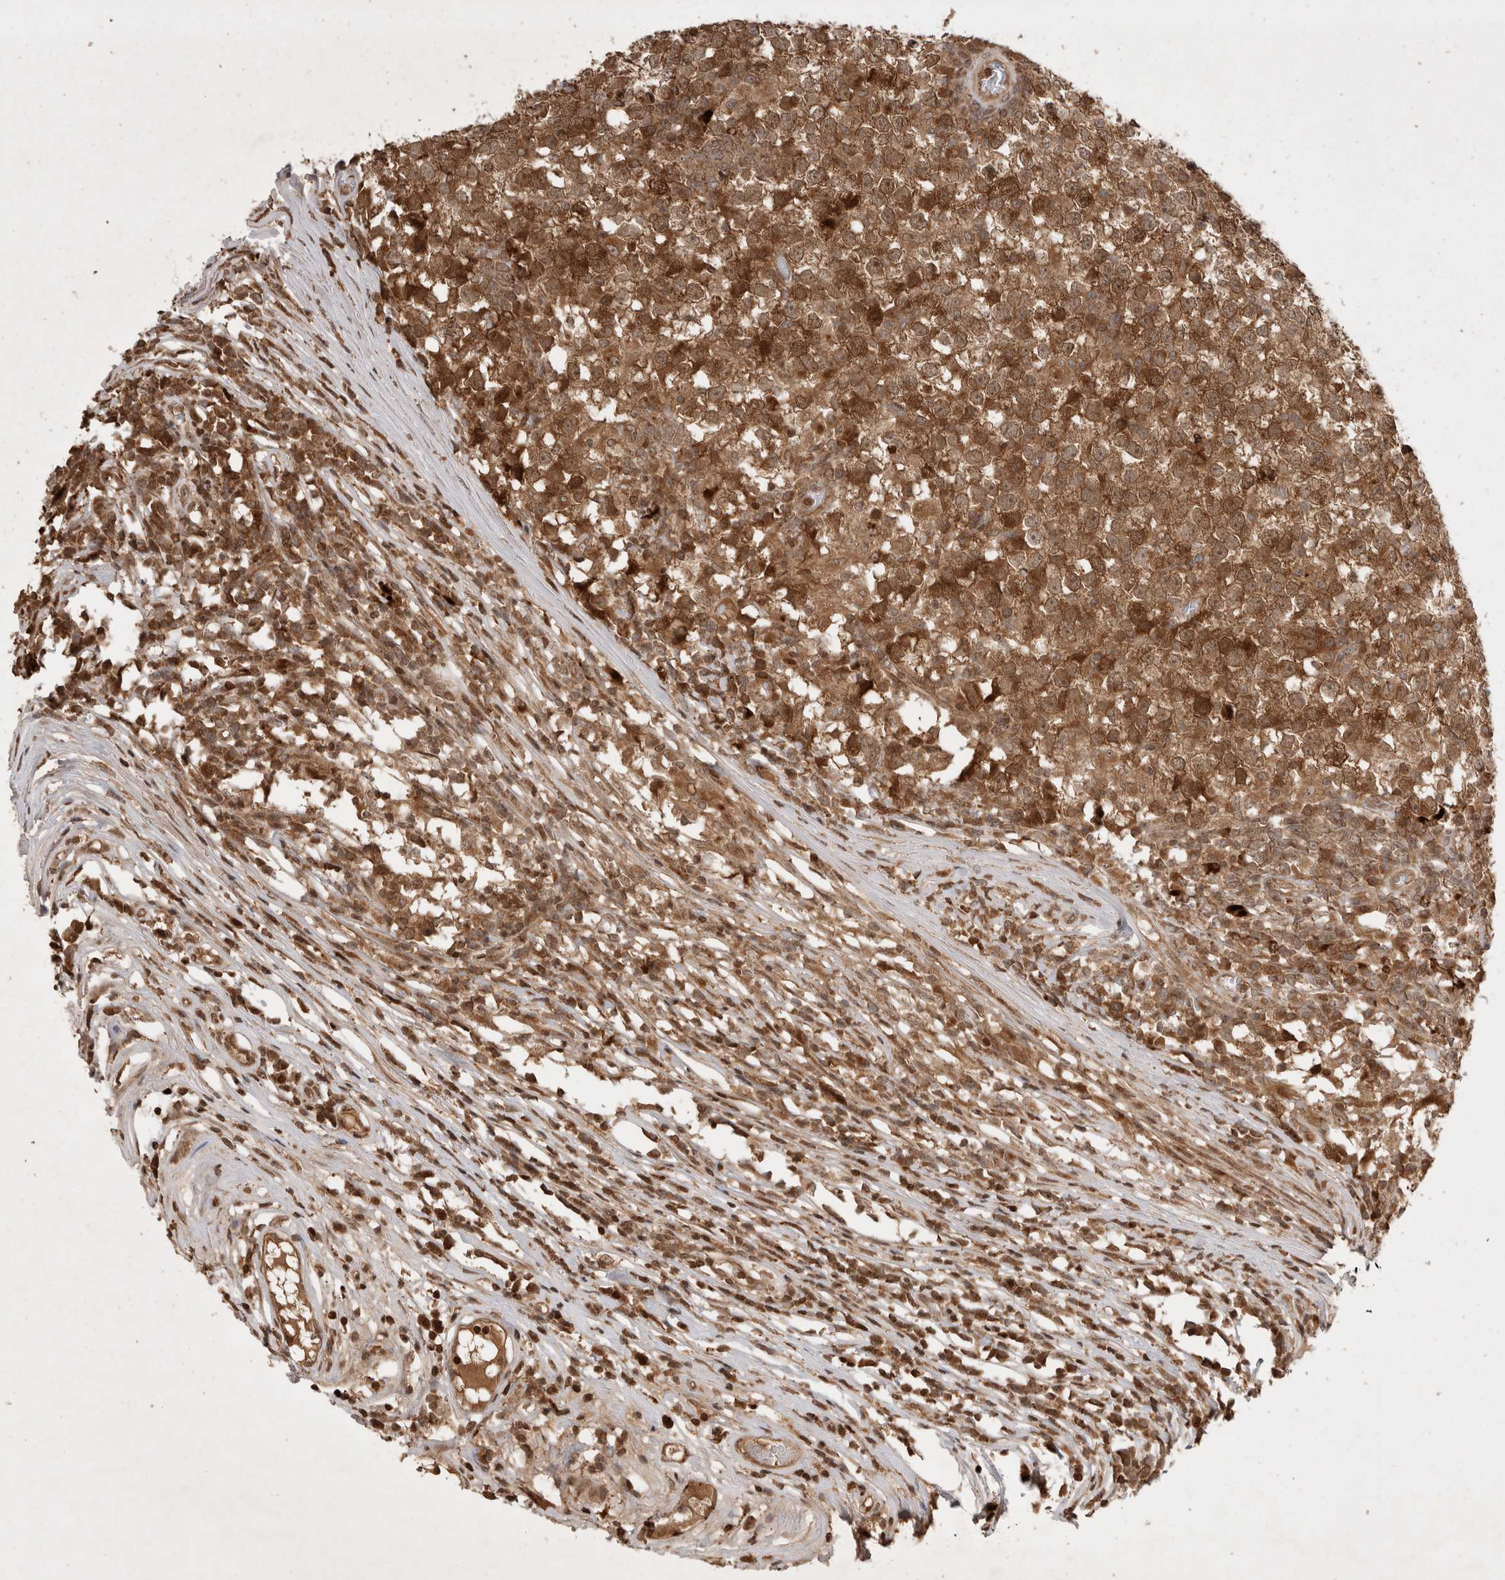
{"staining": {"intensity": "strong", "quantity": ">75%", "location": "cytoplasmic/membranous"}, "tissue": "testis cancer", "cell_type": "Tumor cells", "image_type": "cancer", "snomed": [{"axis": "morphology", "description": "Seminoma, NOS"}, {"axis": "topography", "description": "Testis"}], "caption": "The photomicrograph shows a brown stain indicating the presence of a protein in the cytoplasmic/membranous of tumor cells in testis cancer.", "gene": "FAM221A", "patient": {"sex": "male", "age": 65}}